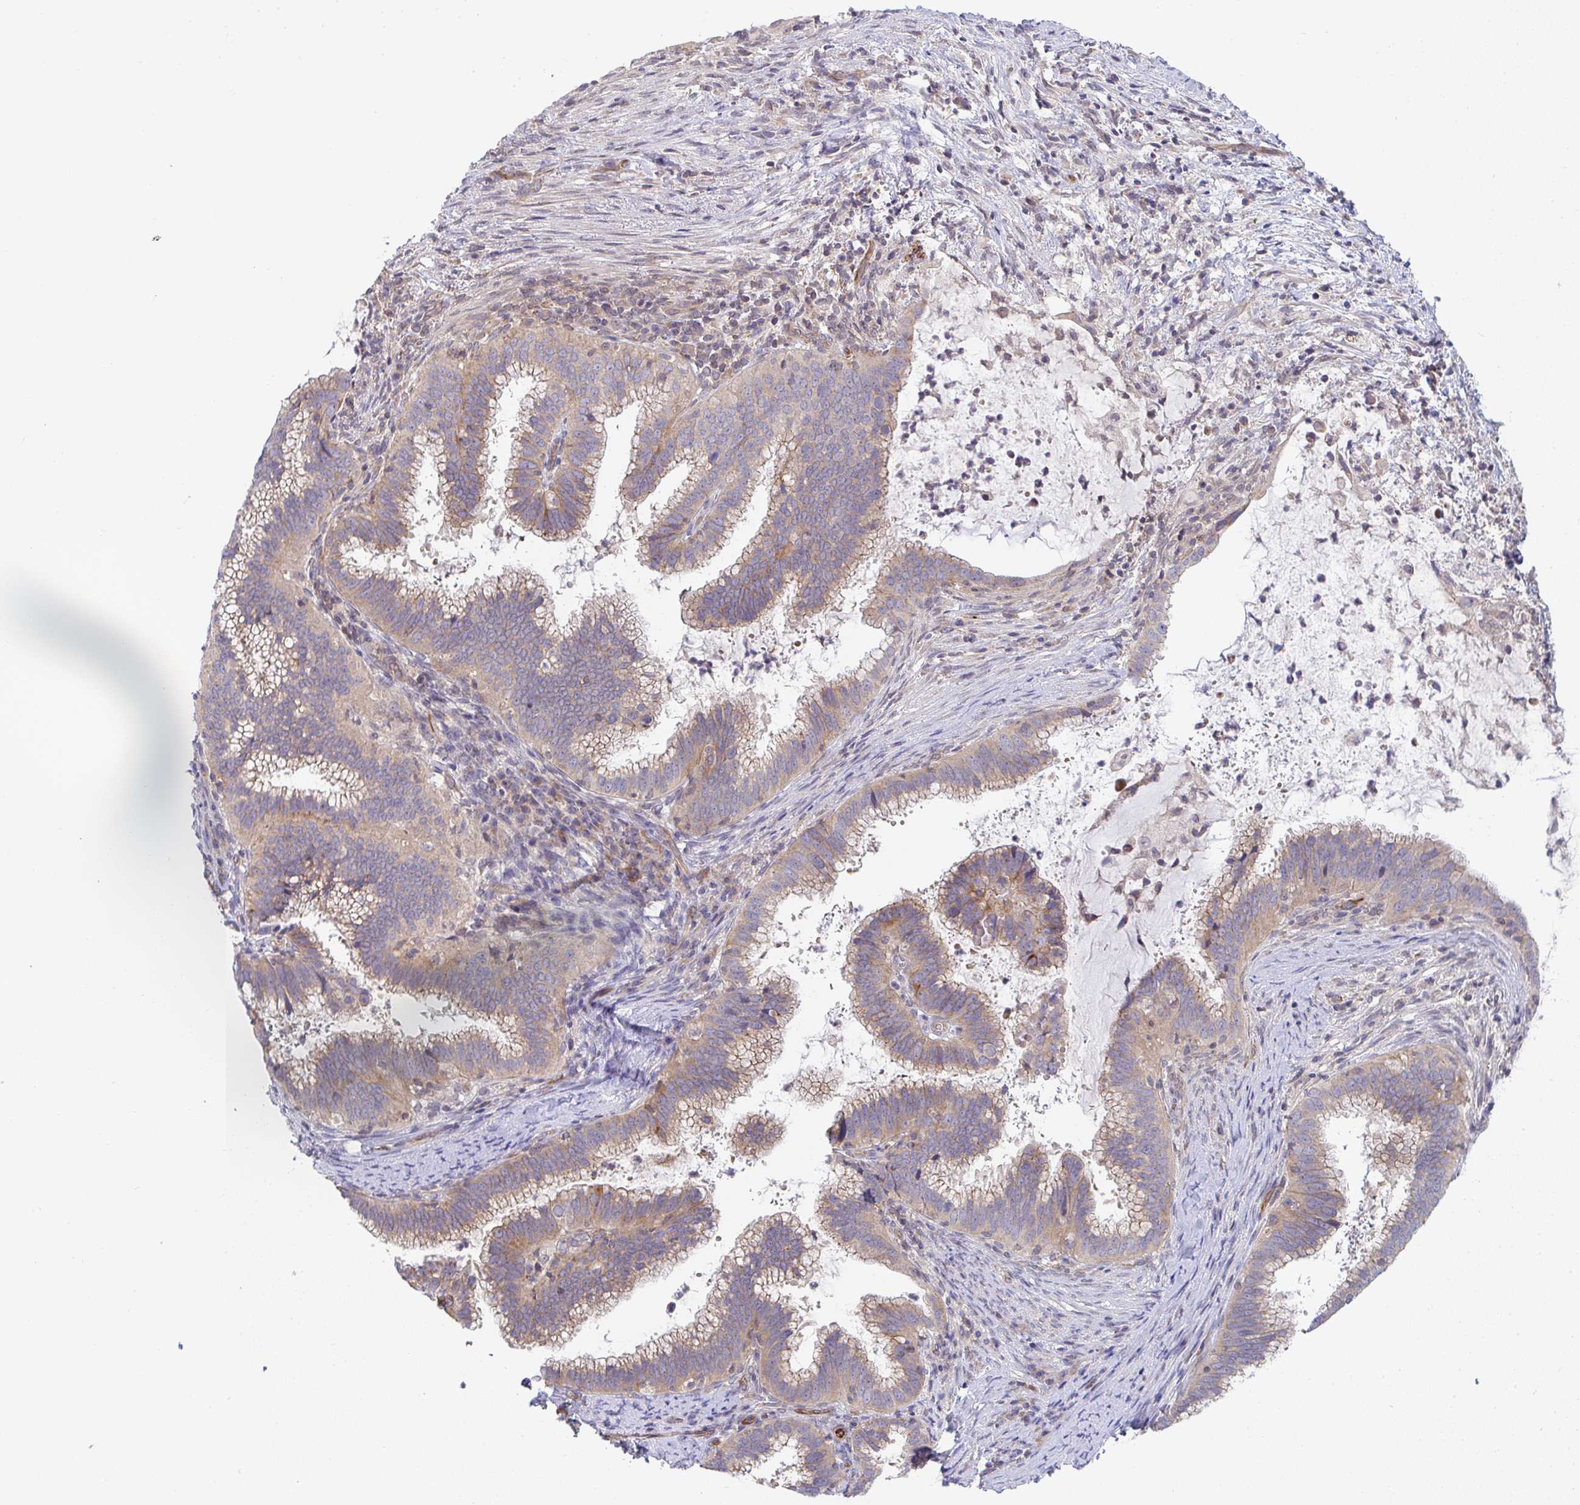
{"staining": {"intensity": "moderate", "quantity": ">75%", "location": "cytoplasmic/membranous"}, "tissue": "cervical cancer", "cell_type": "Tumor cells", "image_type": "cancer", "snomed": [{"axis": "morphology", "description": "Adenocarcinoma, NOS"}, {"axis": "topography", "description": "Cervix"}], "caption": "Immunohistochemistry (IHC) of adenocarcinoma (cervical) reveals medium levels of moderate cytoplasmic/membranous positivity in about >75% of tumor cells. The staining was performed using DAB (3,3'-diaminobenzidine), with brown indicating positive protein expression. Nuclei are stained blue with hematoxylin.", "gene": "EIF1AD", "patient": {"sex": "female", "age": 56}}